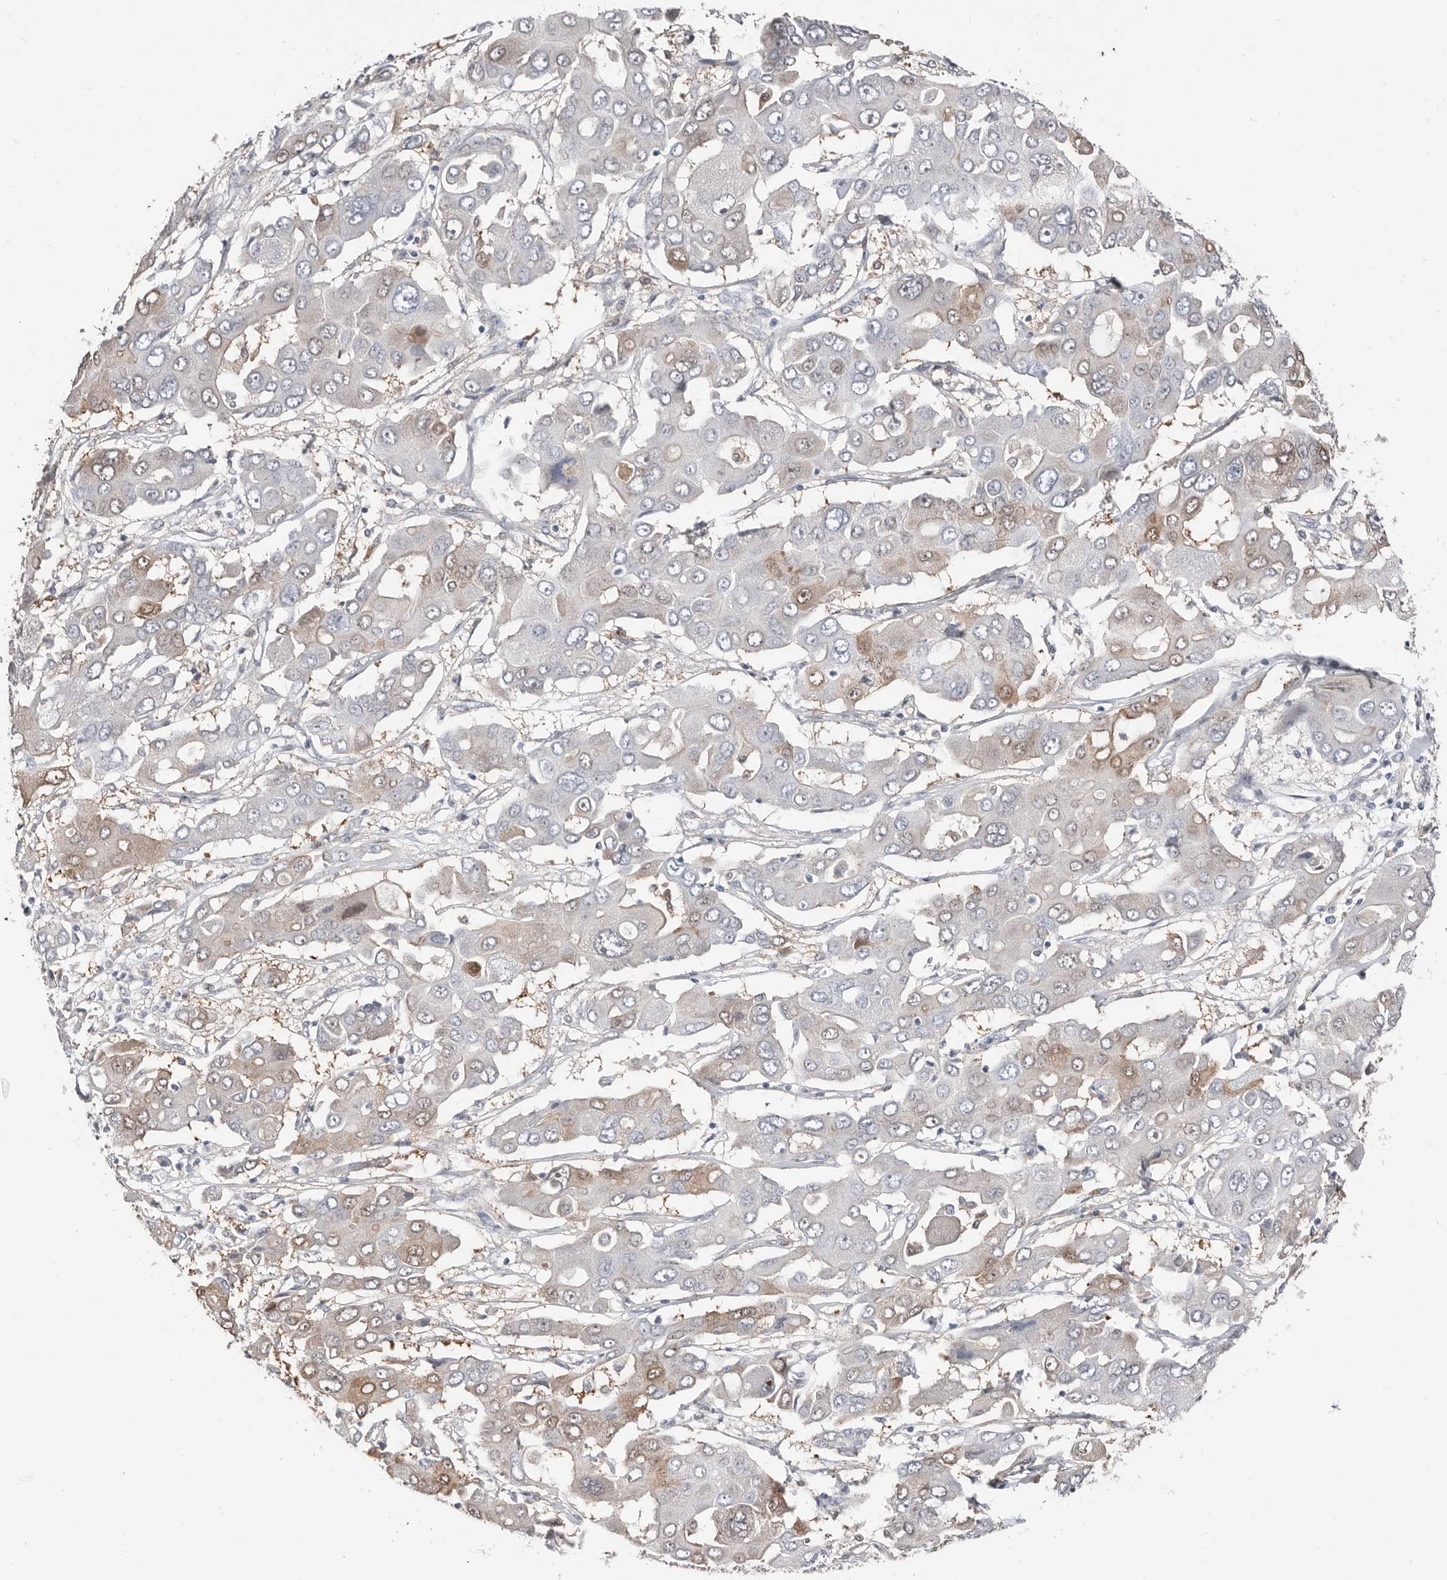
{"staining": {"intensity": "weak", "quantity": "<25%", "location": "cytoplasmic/membranous"}, "tissue": "liver cancer", "cell_type": "Tumor cells", "image_type": "cancer", "snomed": [{"axis": "morphology", "description": "Cholangiocarcinoma"}, {"axis": "topography", "description": "Liver"}], "caption": "Cholangiocarcinoma (liver) stained for a protein using immunohistochemistry demonstrates no positivity tumor cells.", "gene": "ASRGL1", "patient": {"sex": "male", "age": 67}}